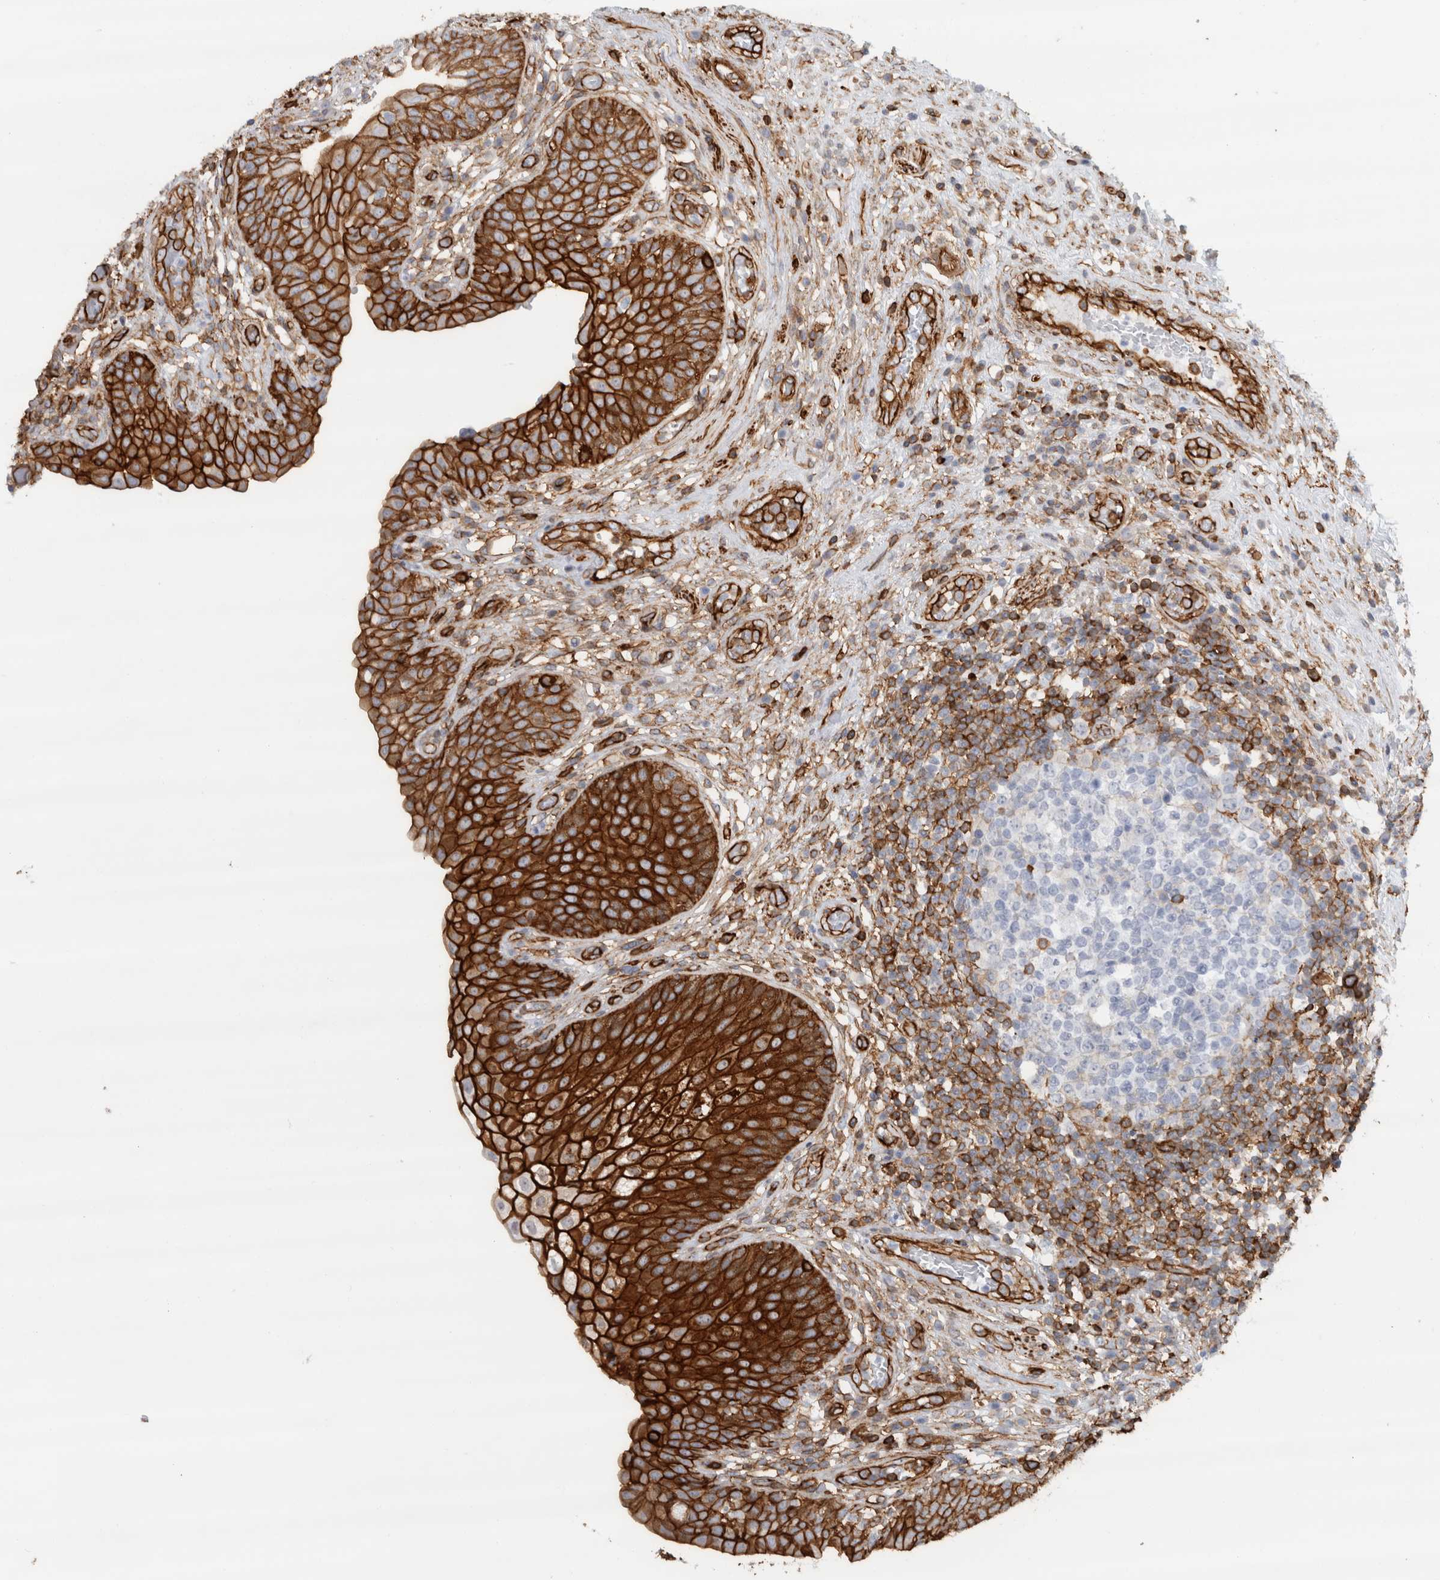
{"staining": {"intensity": "strong", "quantity": ">75%", "location": "cytoplasmic/membranous"}, "tissue": "urinary bladder", "cell_type": "Urothelial cells", "image_type": "normal", "snomed": [{"axis": "morphology", "description": "Normal tissue, NOS"}, {"axis": "topography", "description": "Urinary bladder"}], "caption": "Normal urinary bladder displays strong cytoplasmic/membranous staining in approximately >75% of urothelial cells, visualized by immunohistochemistry. (Brightfield microscopy of DAB IHC at high magnification).", "gene": "AHNAK", "patient": {"sex": "female", "age": 62}}